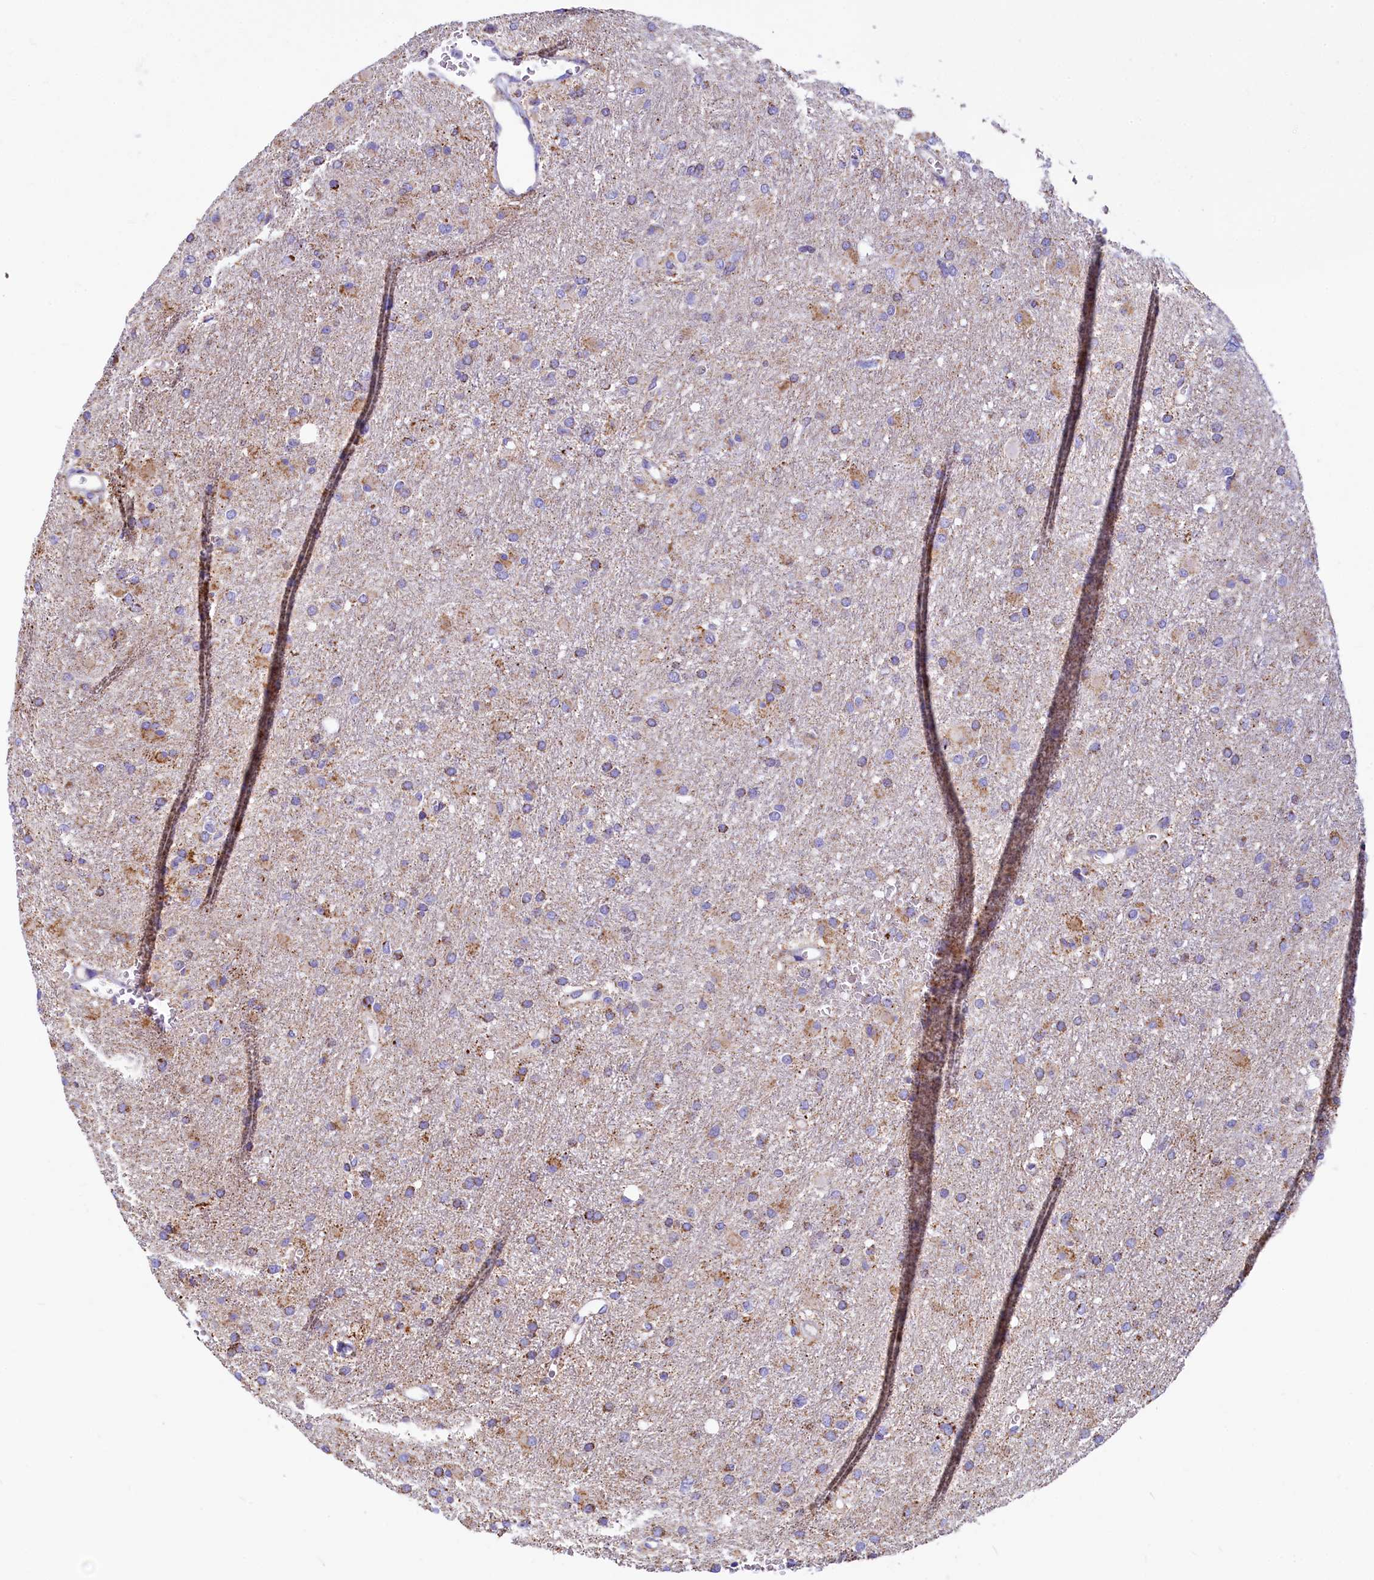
{"staining": {"intensity": "moderate", "quantity": "25%-75%", "location": "cytoplasmic/membranous"}, "tissue": "glioma", "cell_type": "Tumor cells", "image_type": "cancer", "snomed": [{"axis": "morphology", "description": "Glioma, malignant, High grade"}, {"axis": "topography", "description": "Cerebral cortex"}], "caption": "The image shows immunohistochemical staining of glioma. There is moderate cytoplasmic/membranous staining is appreciated in approximately 25%-75% of tumor cells.", "gene": "IDH3A", "patient": {"sex": "female", "age": 36}}